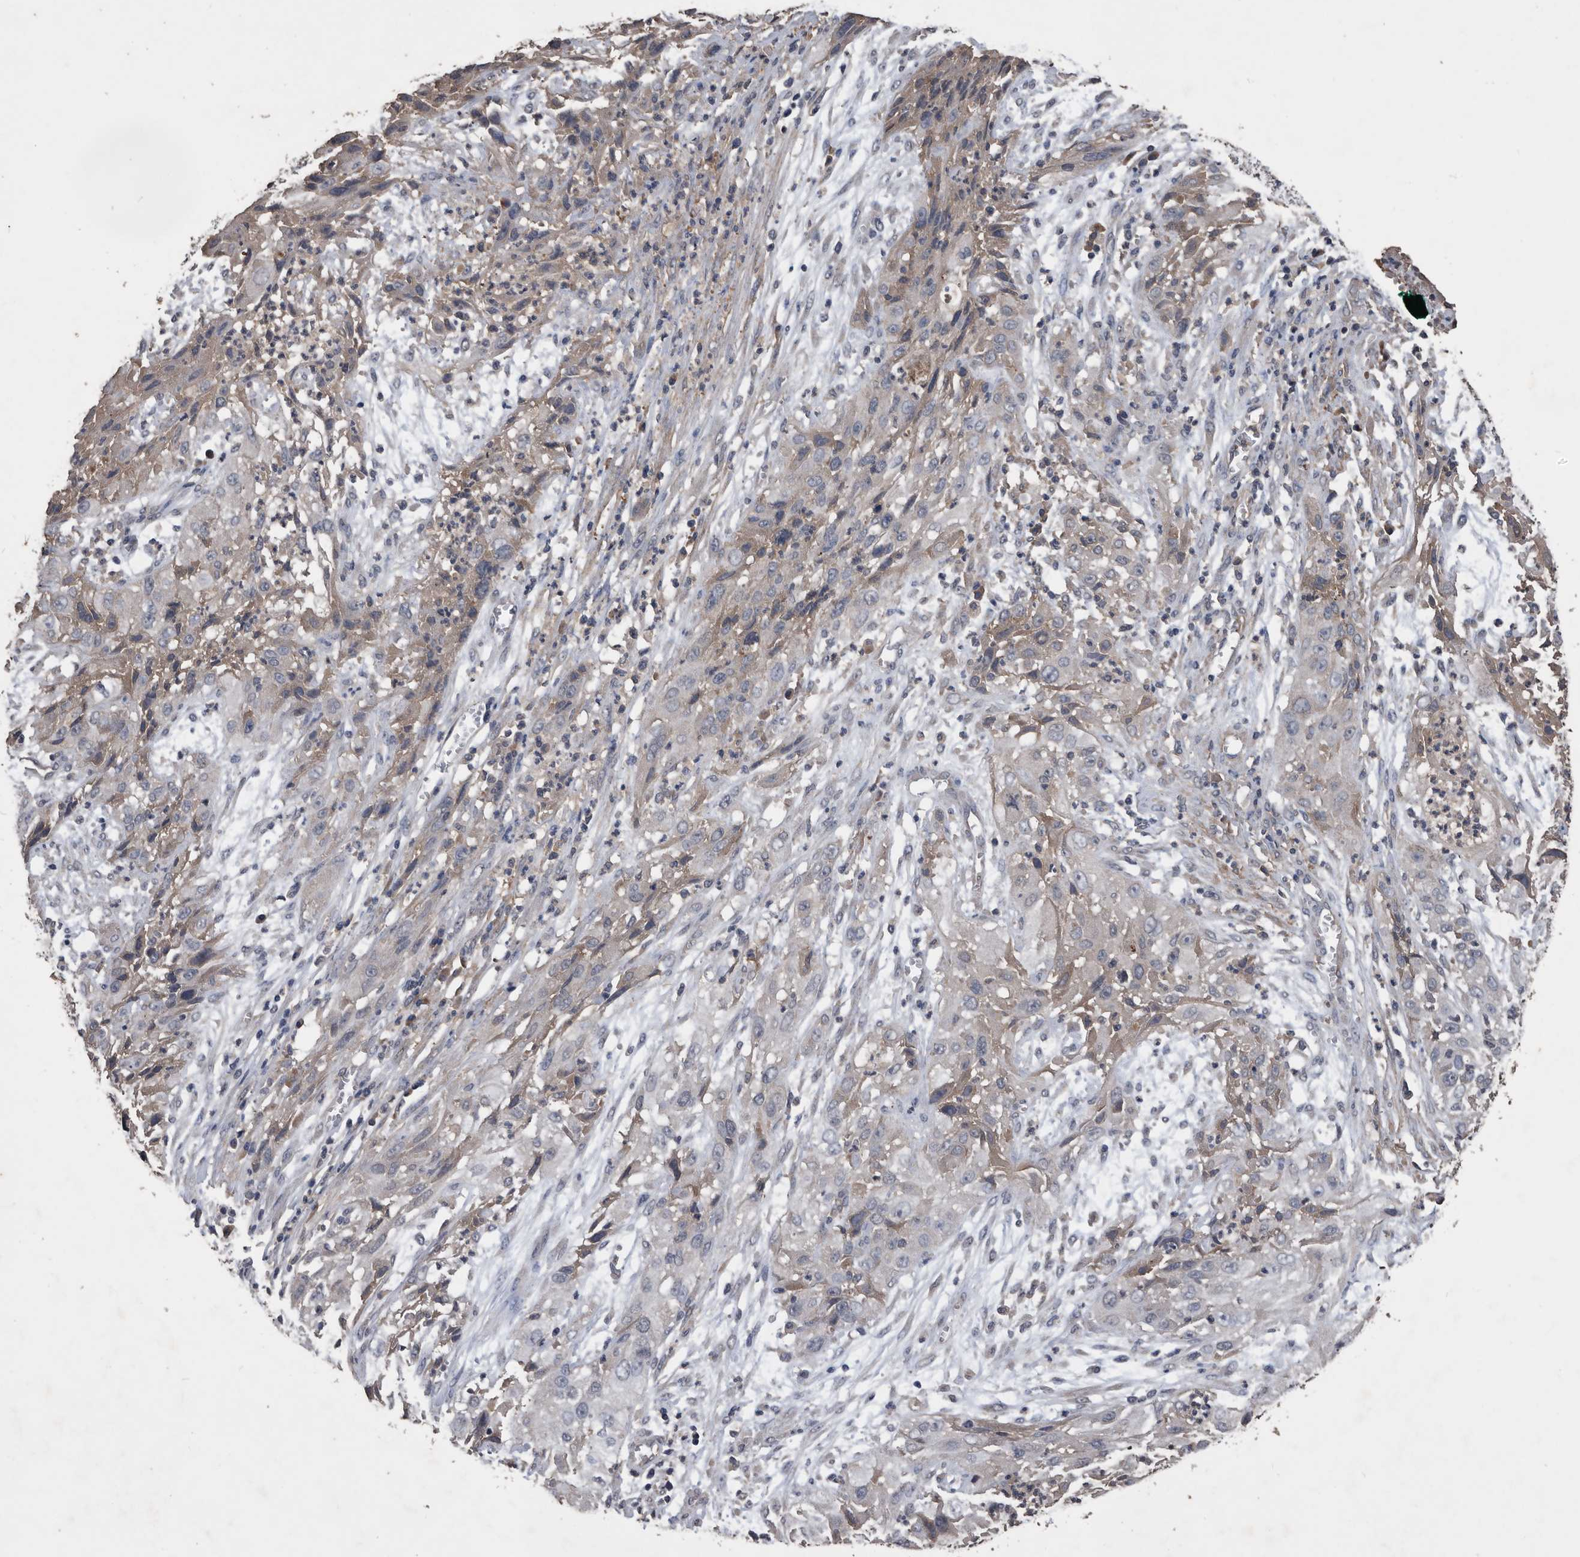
{"staining": {"intensity": "weak", "quantity": "<25%", "location": "cytoplasmic/membranous"}, "tissue": "cervical cancer", "cell_type": "Tumor cells", "image_type": "cancer", "snomed": [{"axis": "morphology", "description": "Squamous cell carcinoma, NOS"}, {"axis": "topography", "description": "Cervix"}], "caption": "The histopathology image shows no significant positivity in tumor cells of squamous cell carcinoma (cervical).", "gene": "NRBP1", "patient": {"sex": "female", "age": 32}}